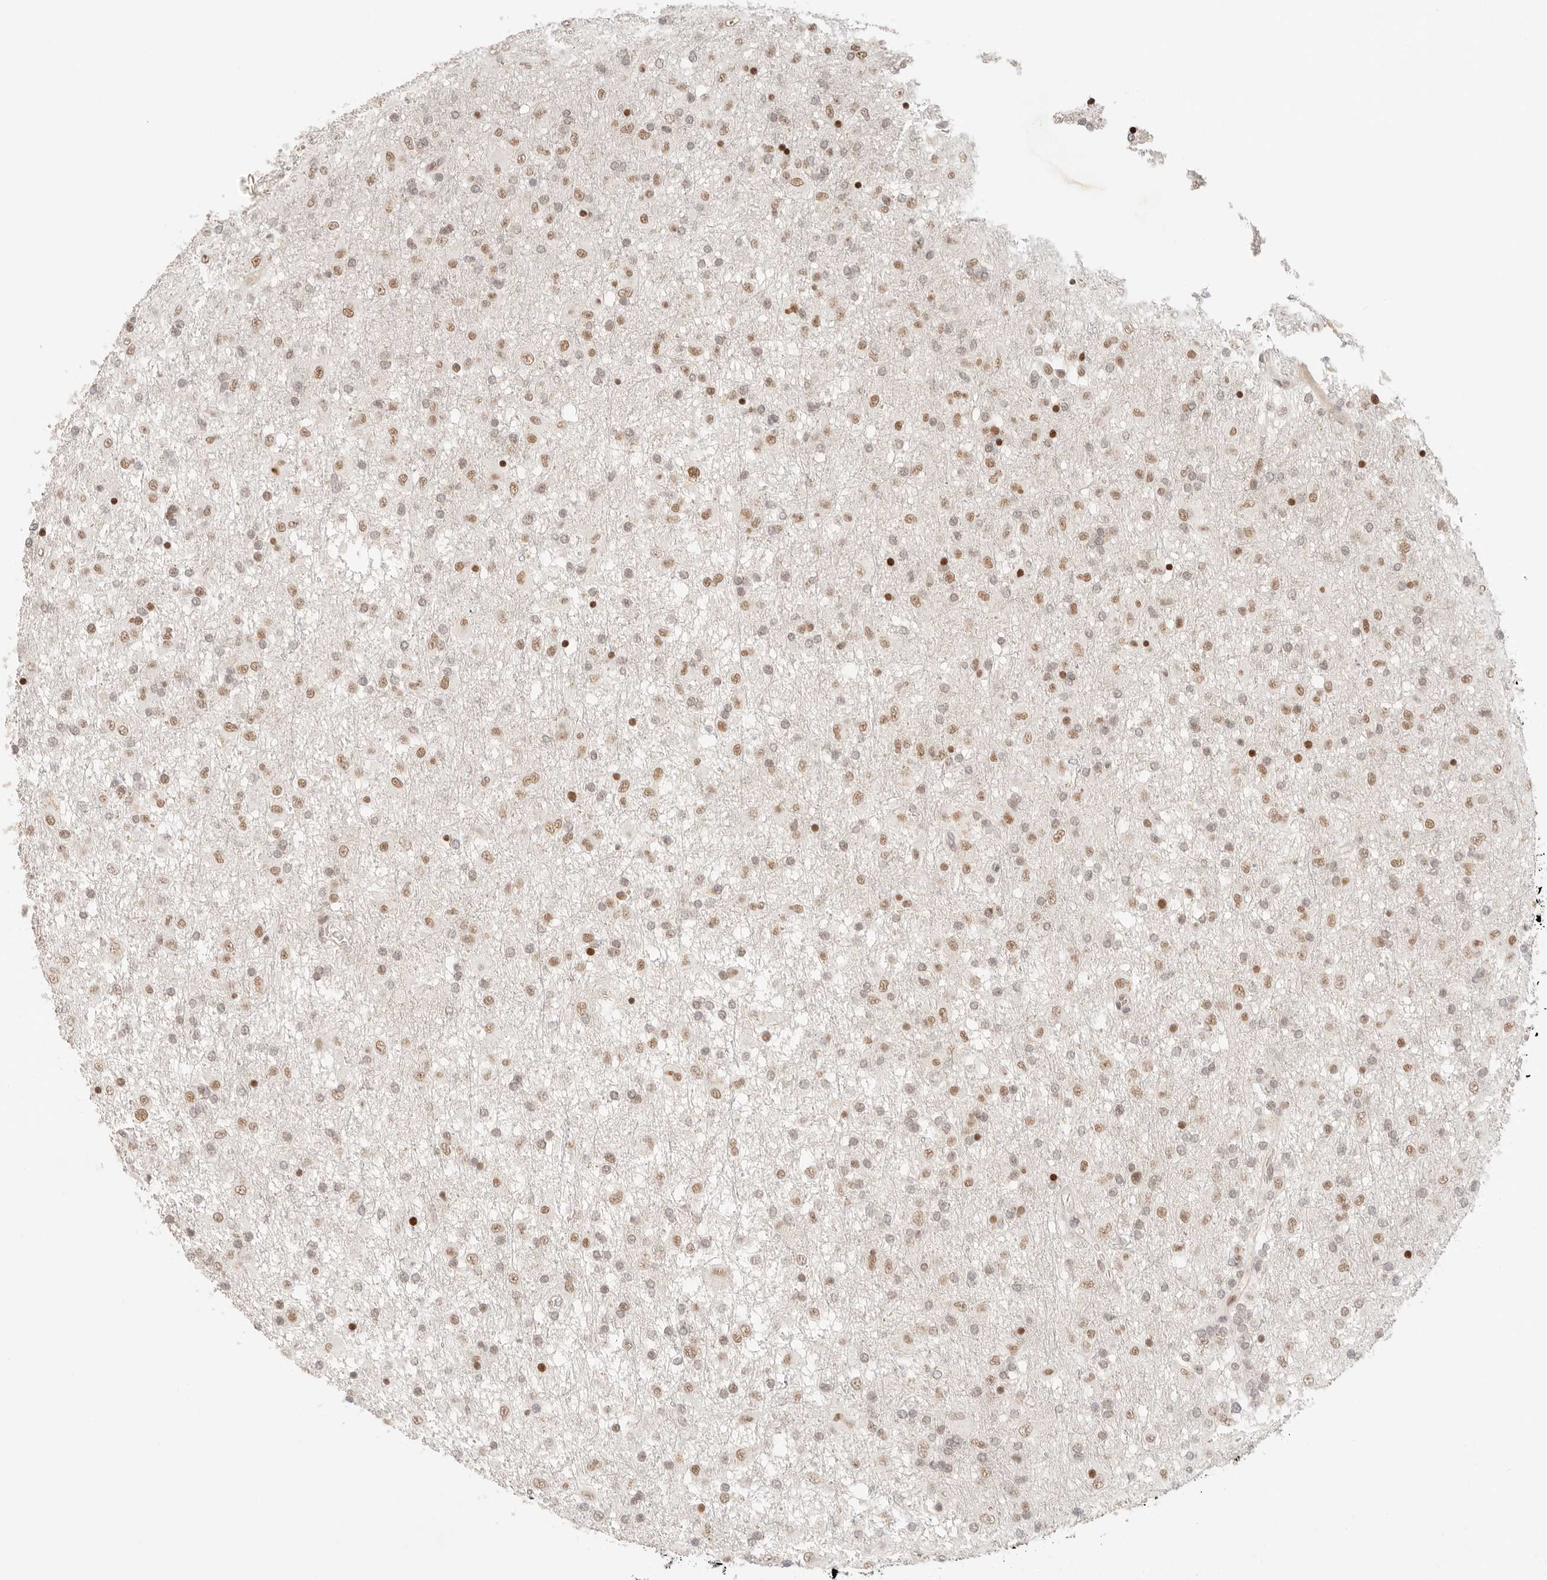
{"staining": {"intensity": "moderate", "quantity": "25%-75%", "location": "nuclear"}, "tissue": "glioma", "cell_type": "Tumor cells", "image_type": "cancer", "snomed": [{"axis": "morphology", "description": "Glioma, malignant, Low grade"}, {"axis": "topography", "description": "Brain"}], "caption": "DAB immunohistochemical staining of malignant glioma (low-grade) reveals moderate nuclear protein staining in approximately 25%-75% of tumor cells.", "gene": "HOXC5", "patient": {"sex": "male", "age": 65}}